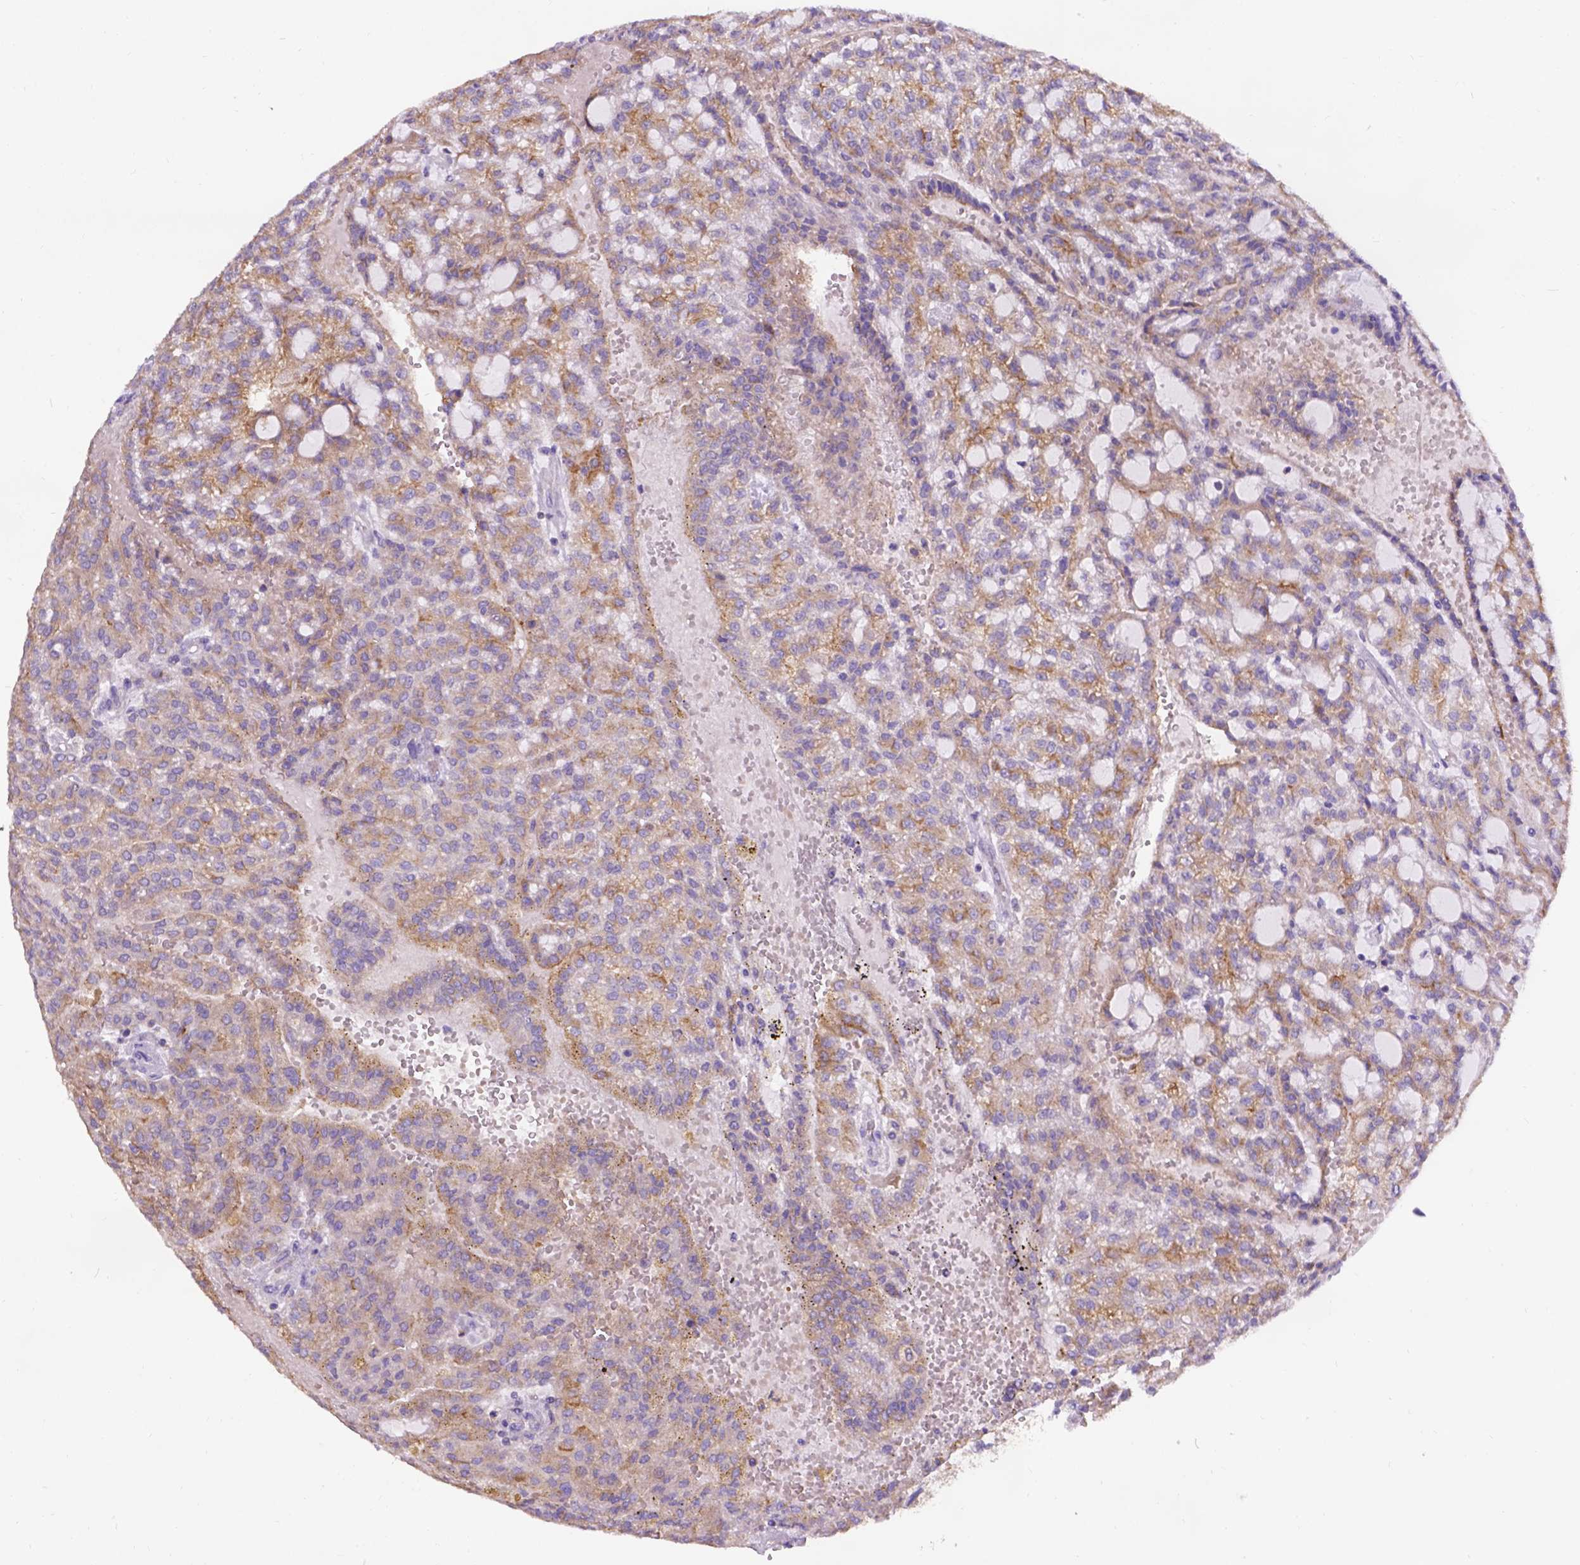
{"staining": {"intensity": "moderate", "quantity": ">75%", "location": "cytoplasmic/membranous"}, "tissue": "renal cancer", "cell_type": "Tumor cells", "image_type": "cancer", "snomed": [{"axis": "morphology", "description": "Adenocarcinoma, NOS"}, {"axis": "topography", "description": "Kidney"}], "caption": "Protein staining exhibits moderate cytoplasmic/membranous positivity in about >75% of tumor cells in adenocarcinoma (renal).", "gene": "L2HGDH", "patient": {"sex": "male", "age": 63}}